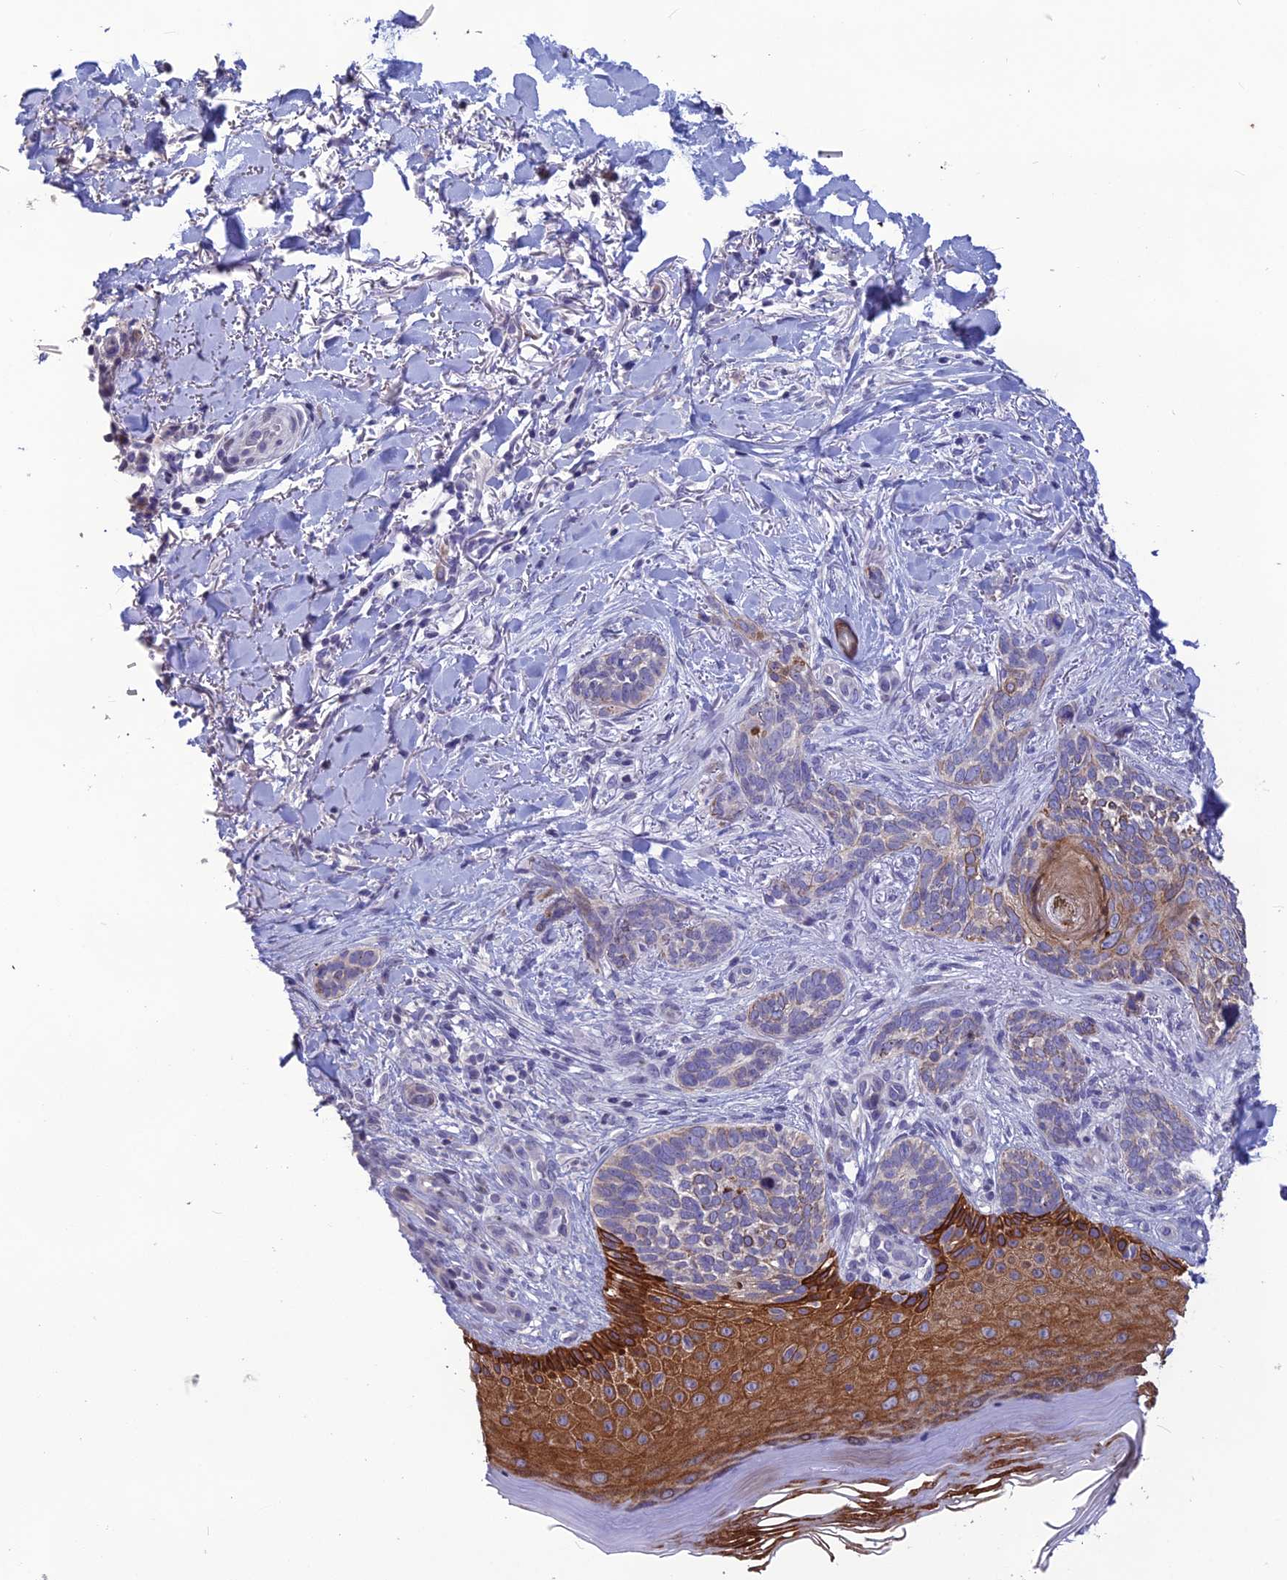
{"staining": {"intensity": "moderate", "quantity": "25%-75%", "location": "cytoplasmic/membranous"}, "tissue": "skin cancer", "cell_type": "Tumor cells", "image_type": "cancer", "snomed": [{"axis": "morphology", "description": "Normal tissue, NOS"}, {"axis": "morphology", "description": "Basal cell carcinoma"}, {"axis": "topography", "description": "Skin"}], "caption": "Immunohistochemistry (IHC) of human skin cancer (basal cell carcinoma) exhibits medium levels of moderate cytoplasmic/membranous expression in approximately 25%-75% of tumor cells.", "gene": "TMEM134", "patient": {"sex": "female", "age": 67}}